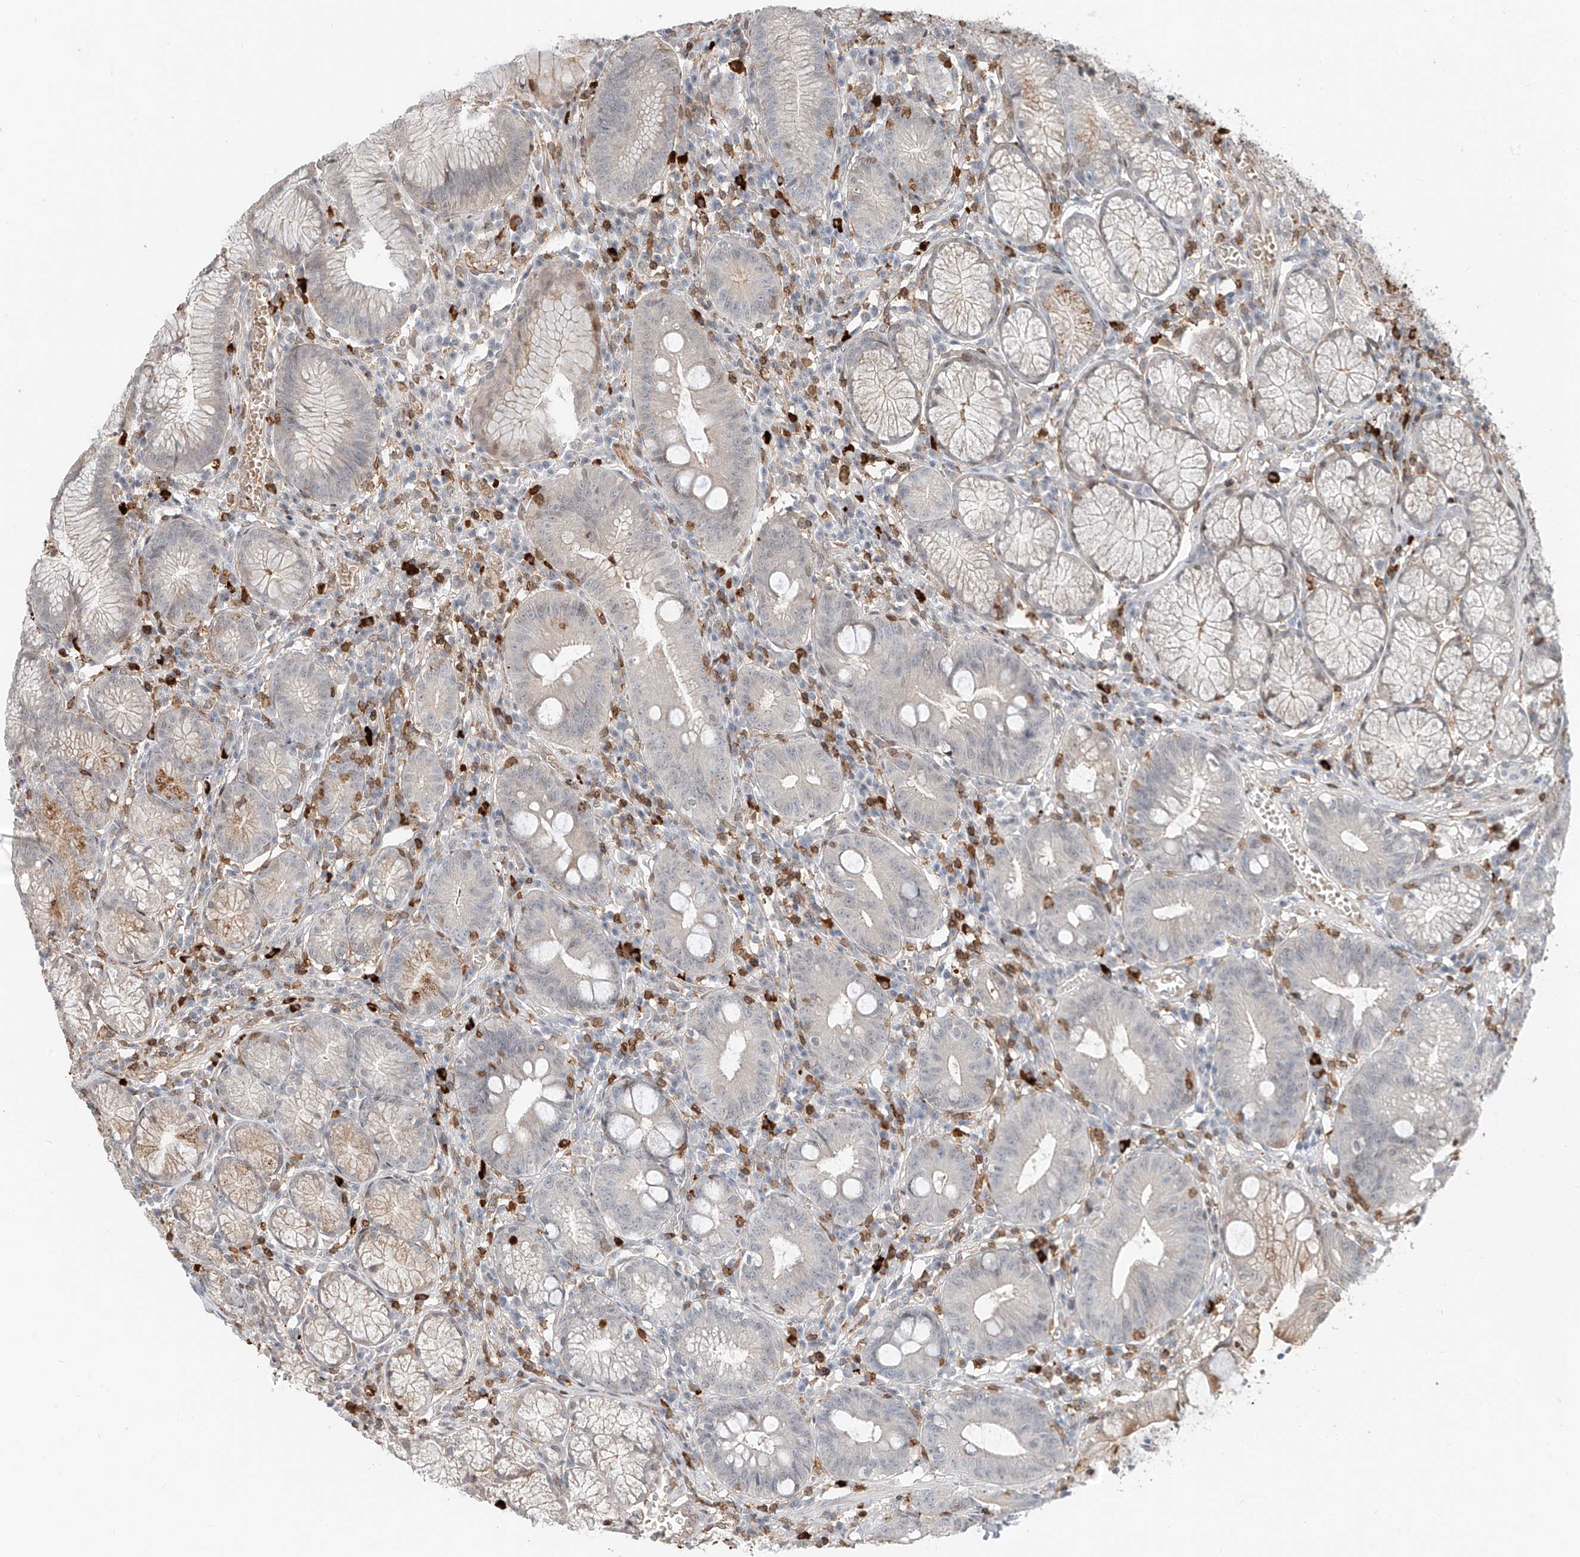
{"staining": {"intensity": "negative", "quantity": "none", "location": "none"}, "tissue": "stomach", "cell_type": "Glandular cells", "image_type": "normal", "snomed": [{"axis": "morphology", "description": "Normal tissue, NOS"}, {"axis": "topography", "description": "Stomach"}], "caption": "Immunohistochemical staining of benign human stomach exhibits no significant positivity in glandular cells.", "gene": "CEP162", "patient": {"sex": "male", "age": 55}}